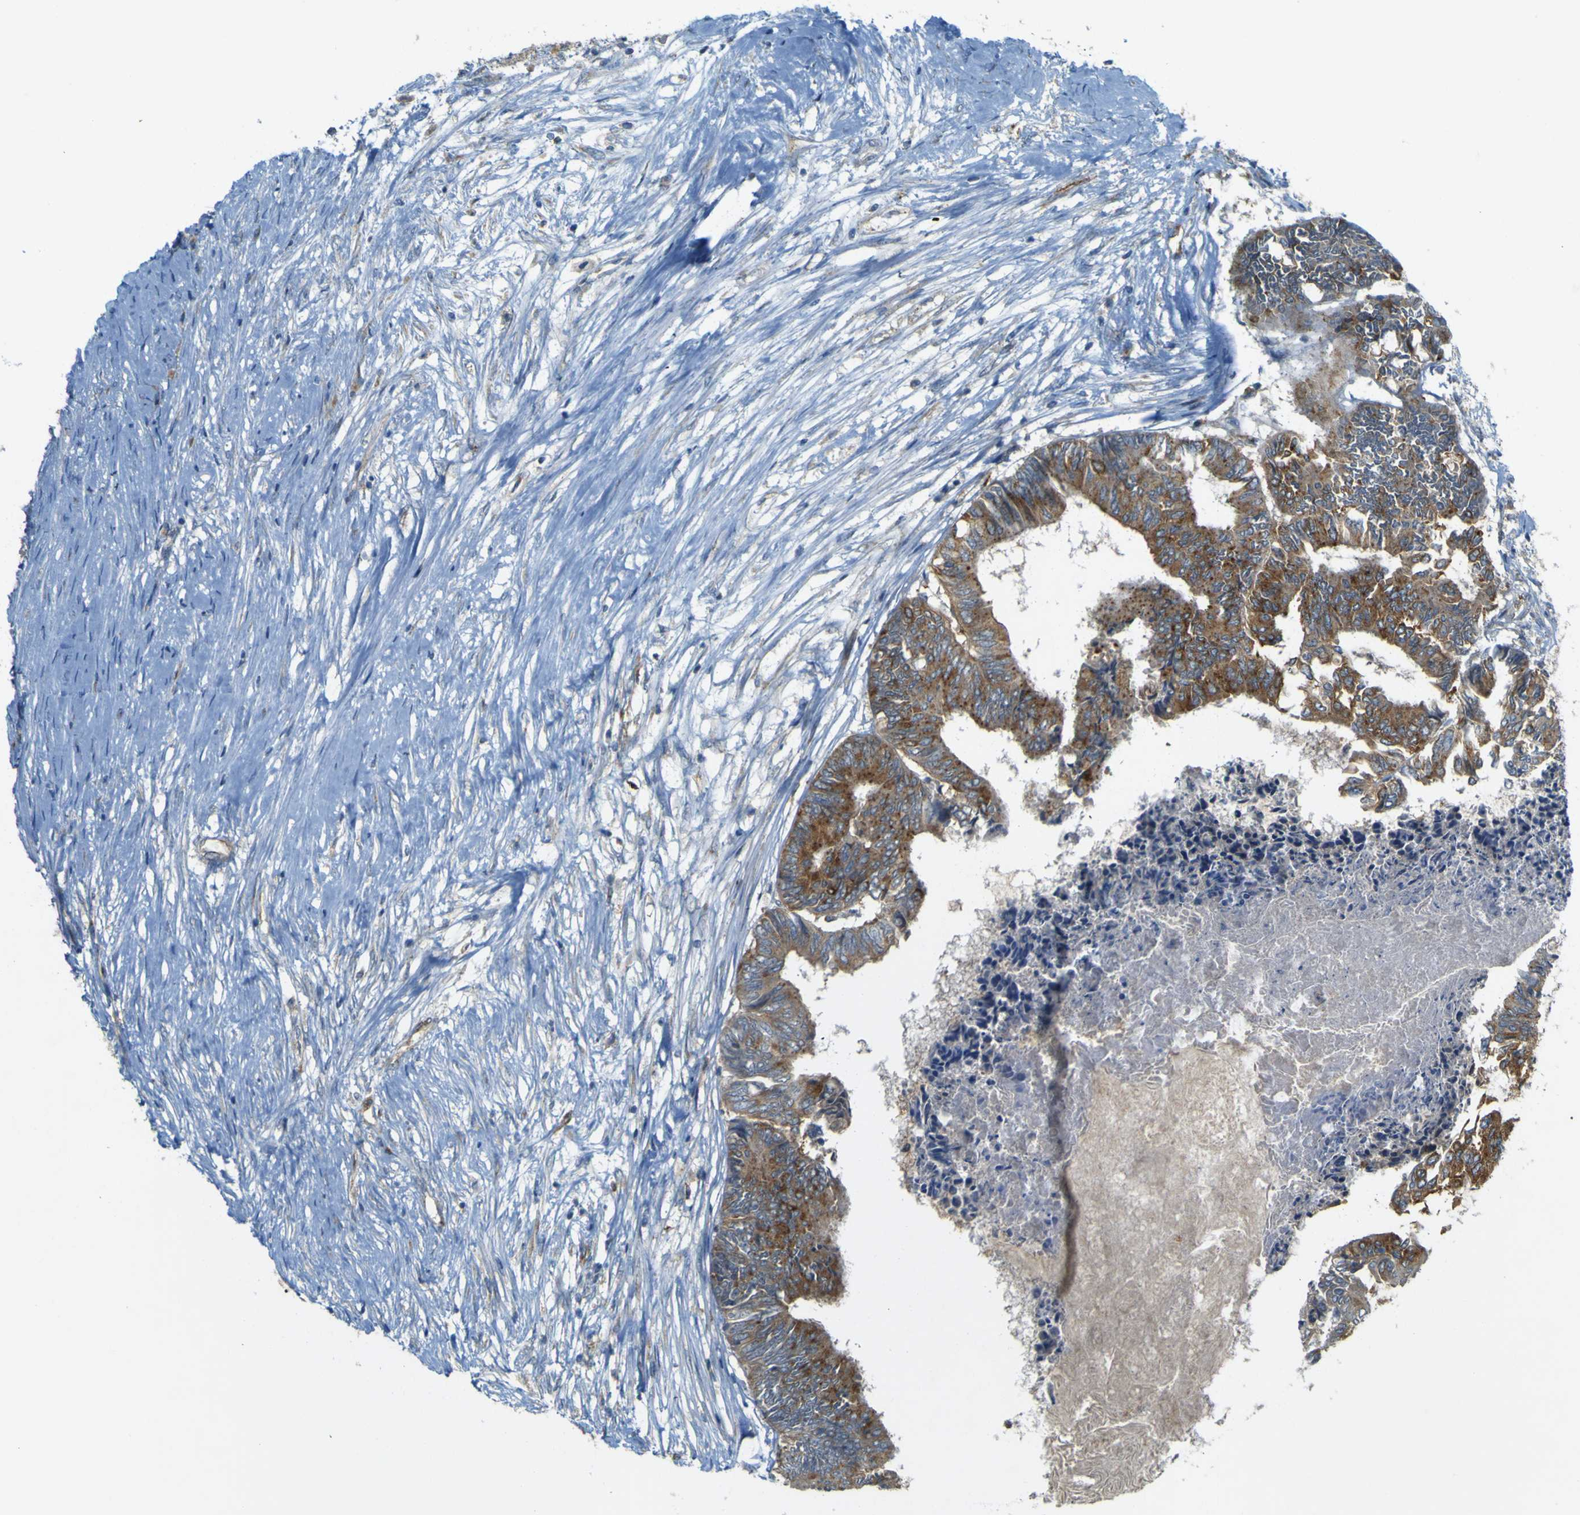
{"staining": {"intensity": "moderate", "quantity": ">75%", "location": "cytoplasmic/membranous"}, "tissue": "colorectal cancer", "cell_type": "Tumor cells", "image_type": "cancer", "snomed": [{"axis": "morphology", "description": "Adenocarcinoma, NOS"}, {"axis": "topography", "description": "Rectum"}], "caption": "Adenocarcinoma (colorectal) stained for a protein (brown) exhibits moderate cytoplasmic/membranous positive staining in about >75% of tumor cells.", "gene": "IGF2R", "patient": {"sex": "male", "age": 63}}